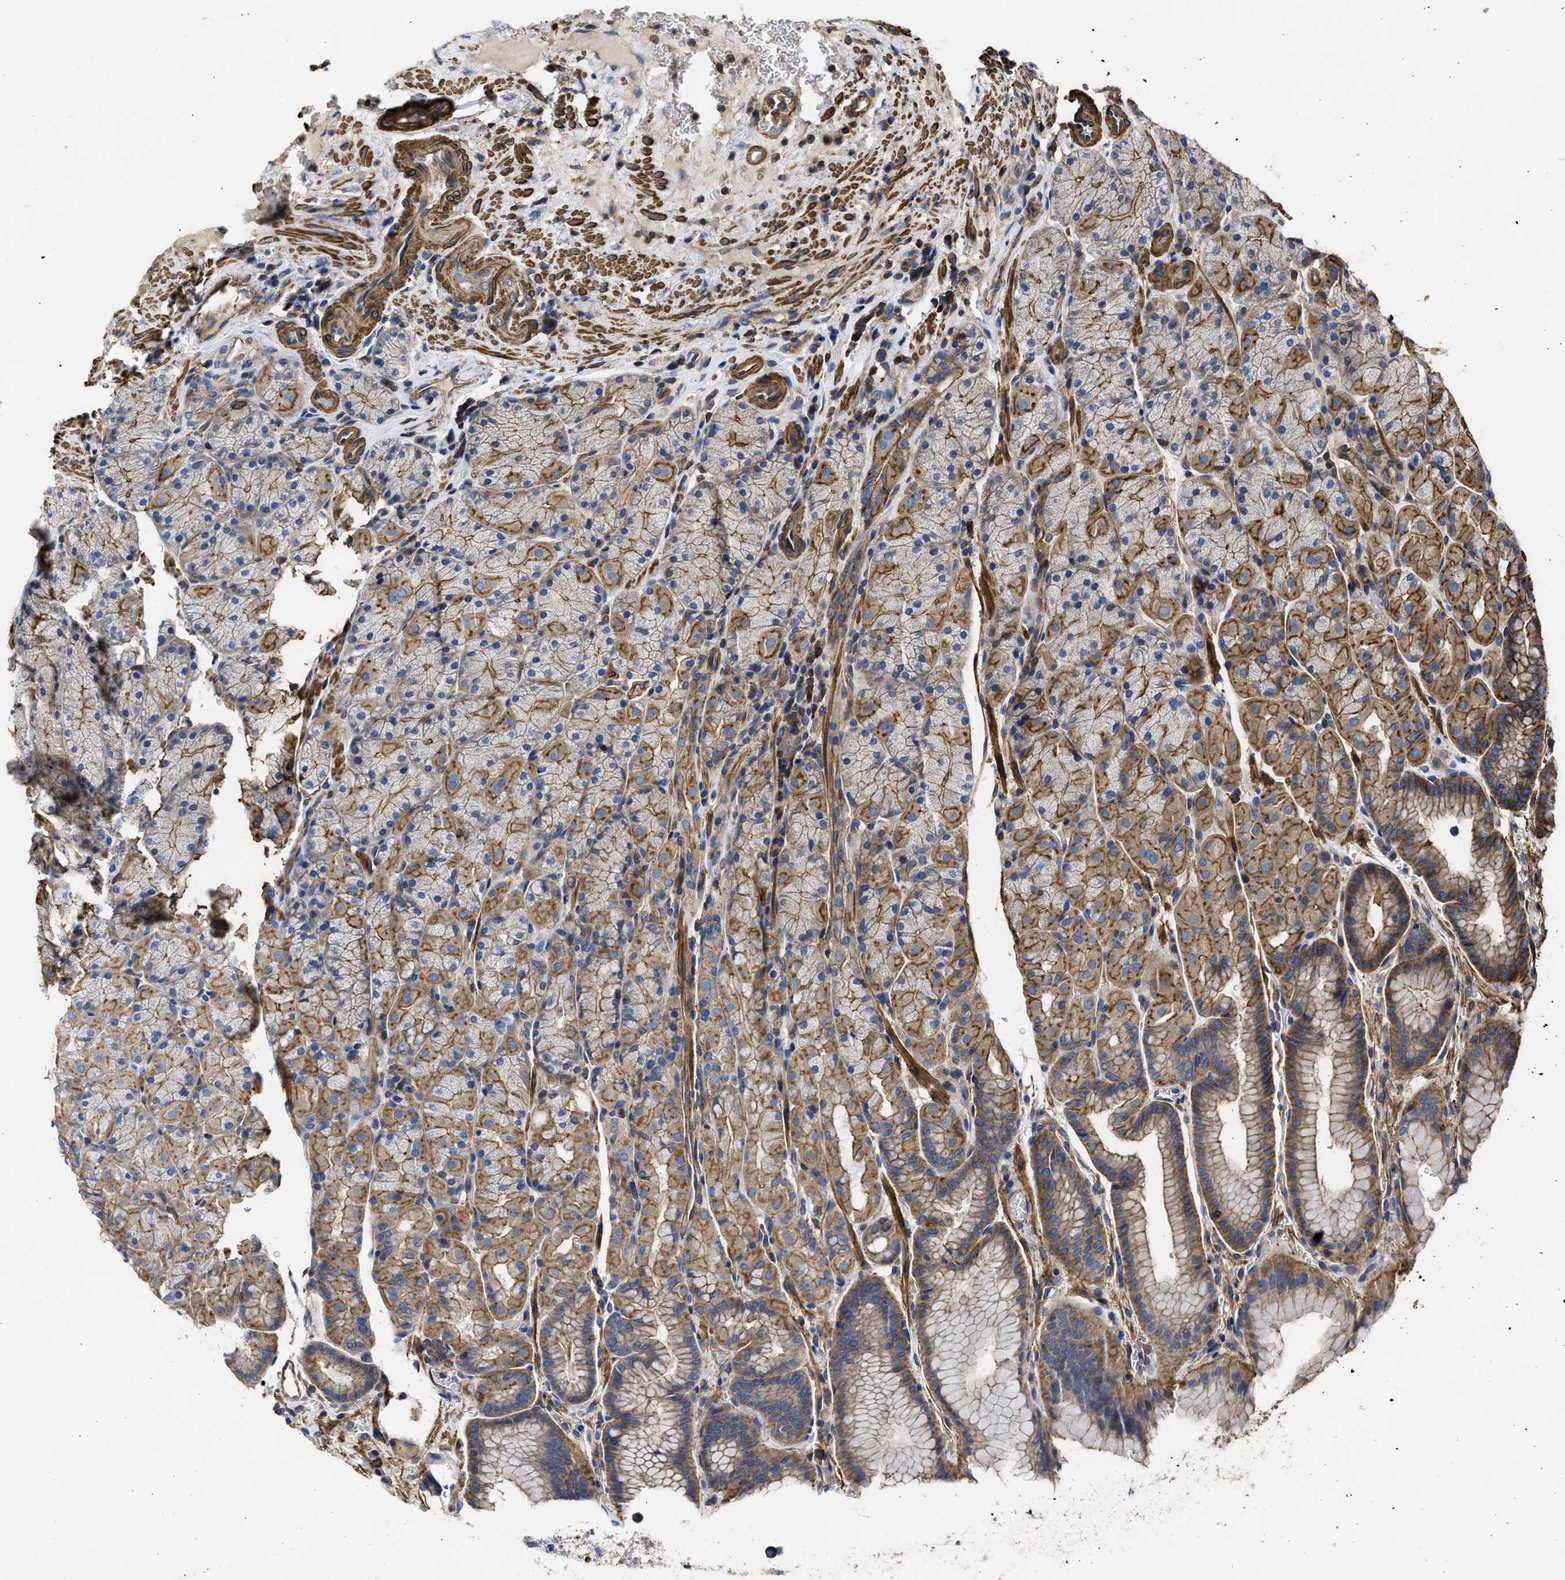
{"staining": {"intensity": "moderate", "quantity": ">75%", "location": "cytoplasmic/membranous"}, "tissue": "stomach", "cell_type": "Glandular cells", "image_type": "normal", "snomed": [{"axis": "morphology", "description": "Normal tissue, NOS"}, {"axis": "morphology", "description": "Carcinoid, malignant, NOS"}, {"axis": "topography", "description": "Stomach, upper"}], "caption": "Stomach stained with a protein marker displays moderate staining in glandular cells.", "gene": "SCUBE2", "patient": {"sex": "male", "age": 39}}